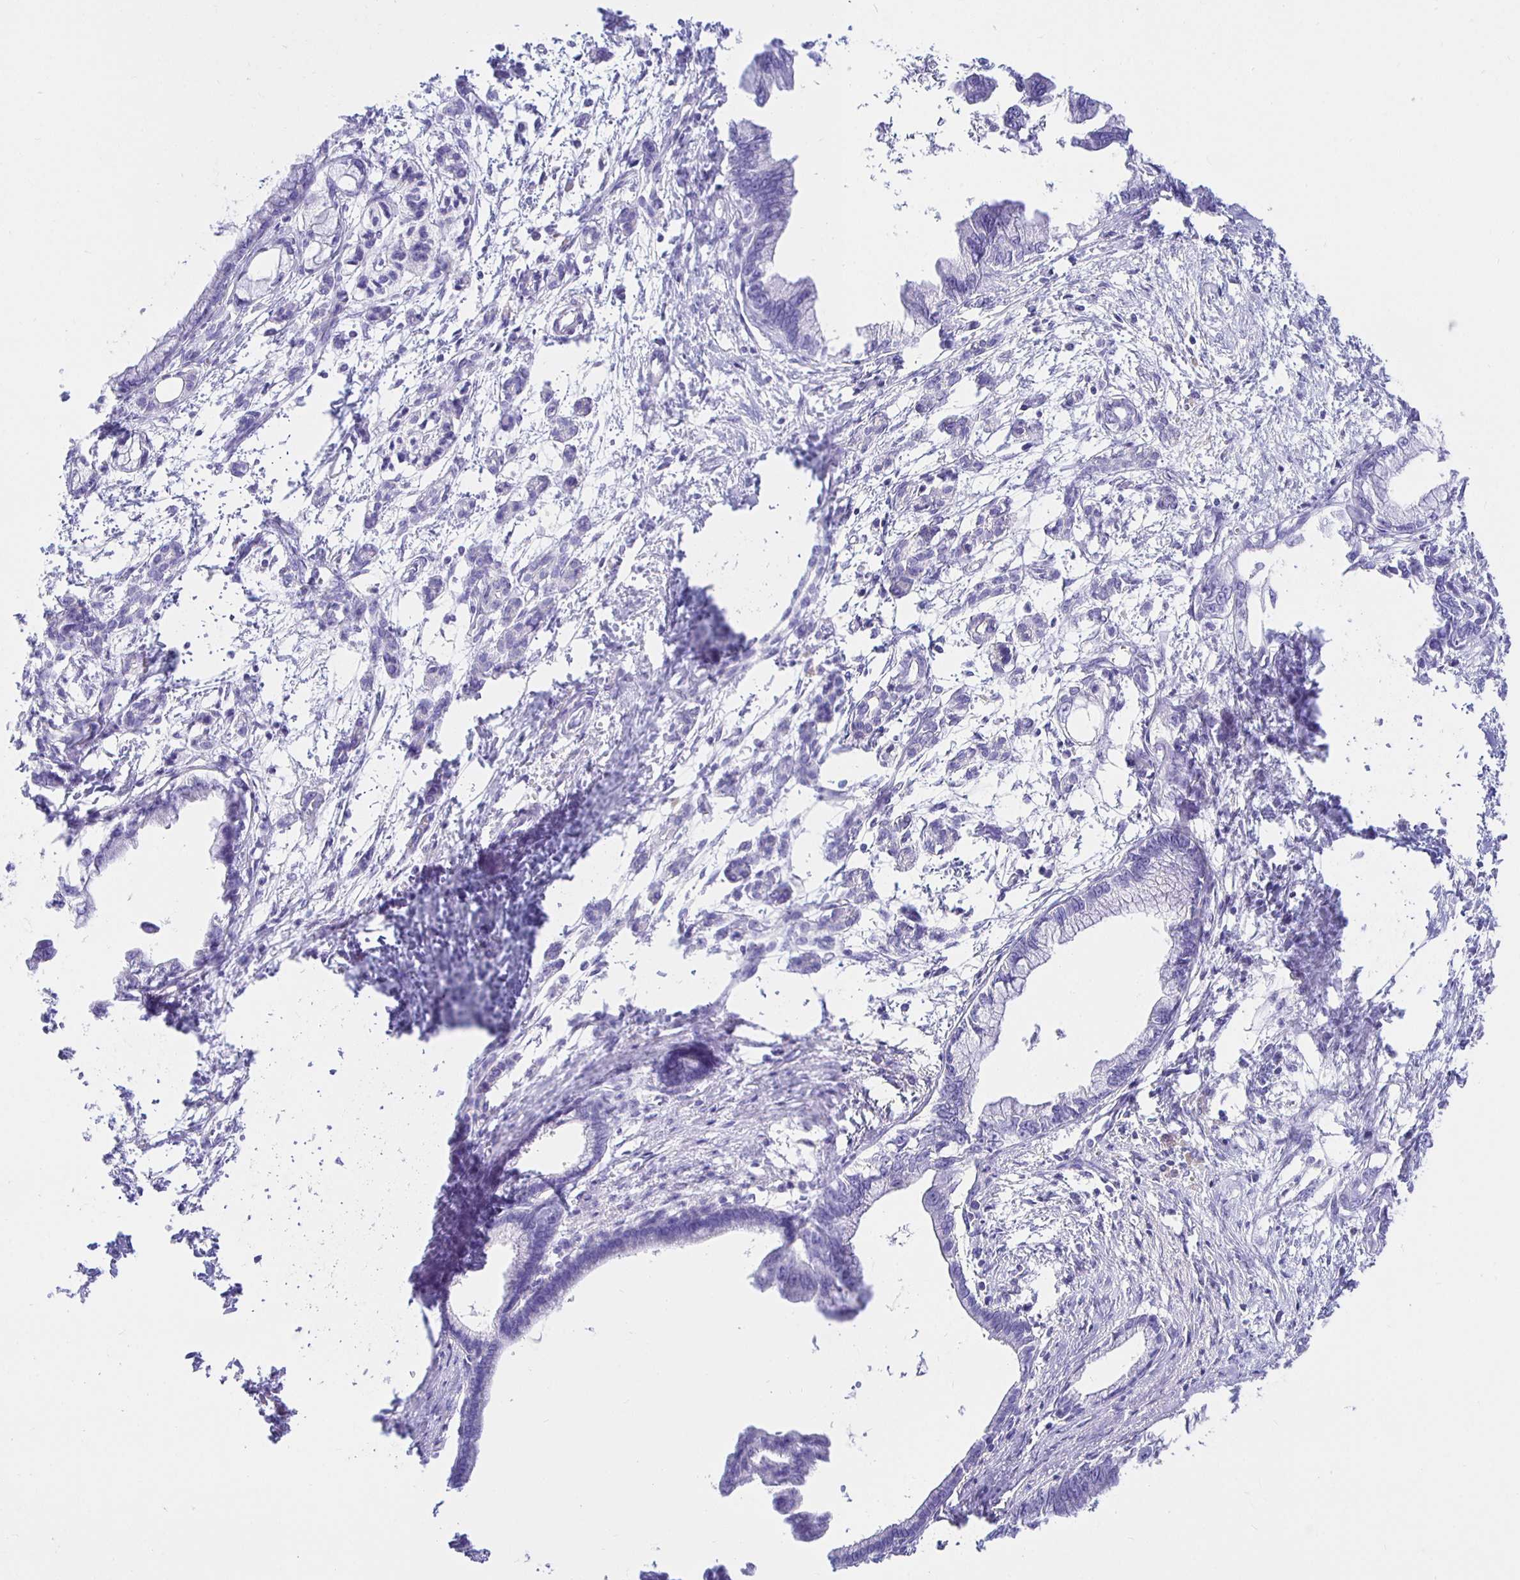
{"staining": {"intensity": "negative", "quantity": "none", "location": "none"}, "tissue": "pancreatic cancer", "cell_type": "Tumor cells", "image_type": "cancer", "snomed": [{"axis": "morphology", "description": "Adenocarcinoma, NOS"}, {"axis": "topography", "description": "Pancreas"}], "caption": "Immunohistochemistry of adenocarcinoma (pancreatic) displays no positivity in tumor cells.", "gene": "UMOD", "patient": {"sex": "male", "age": 61}}